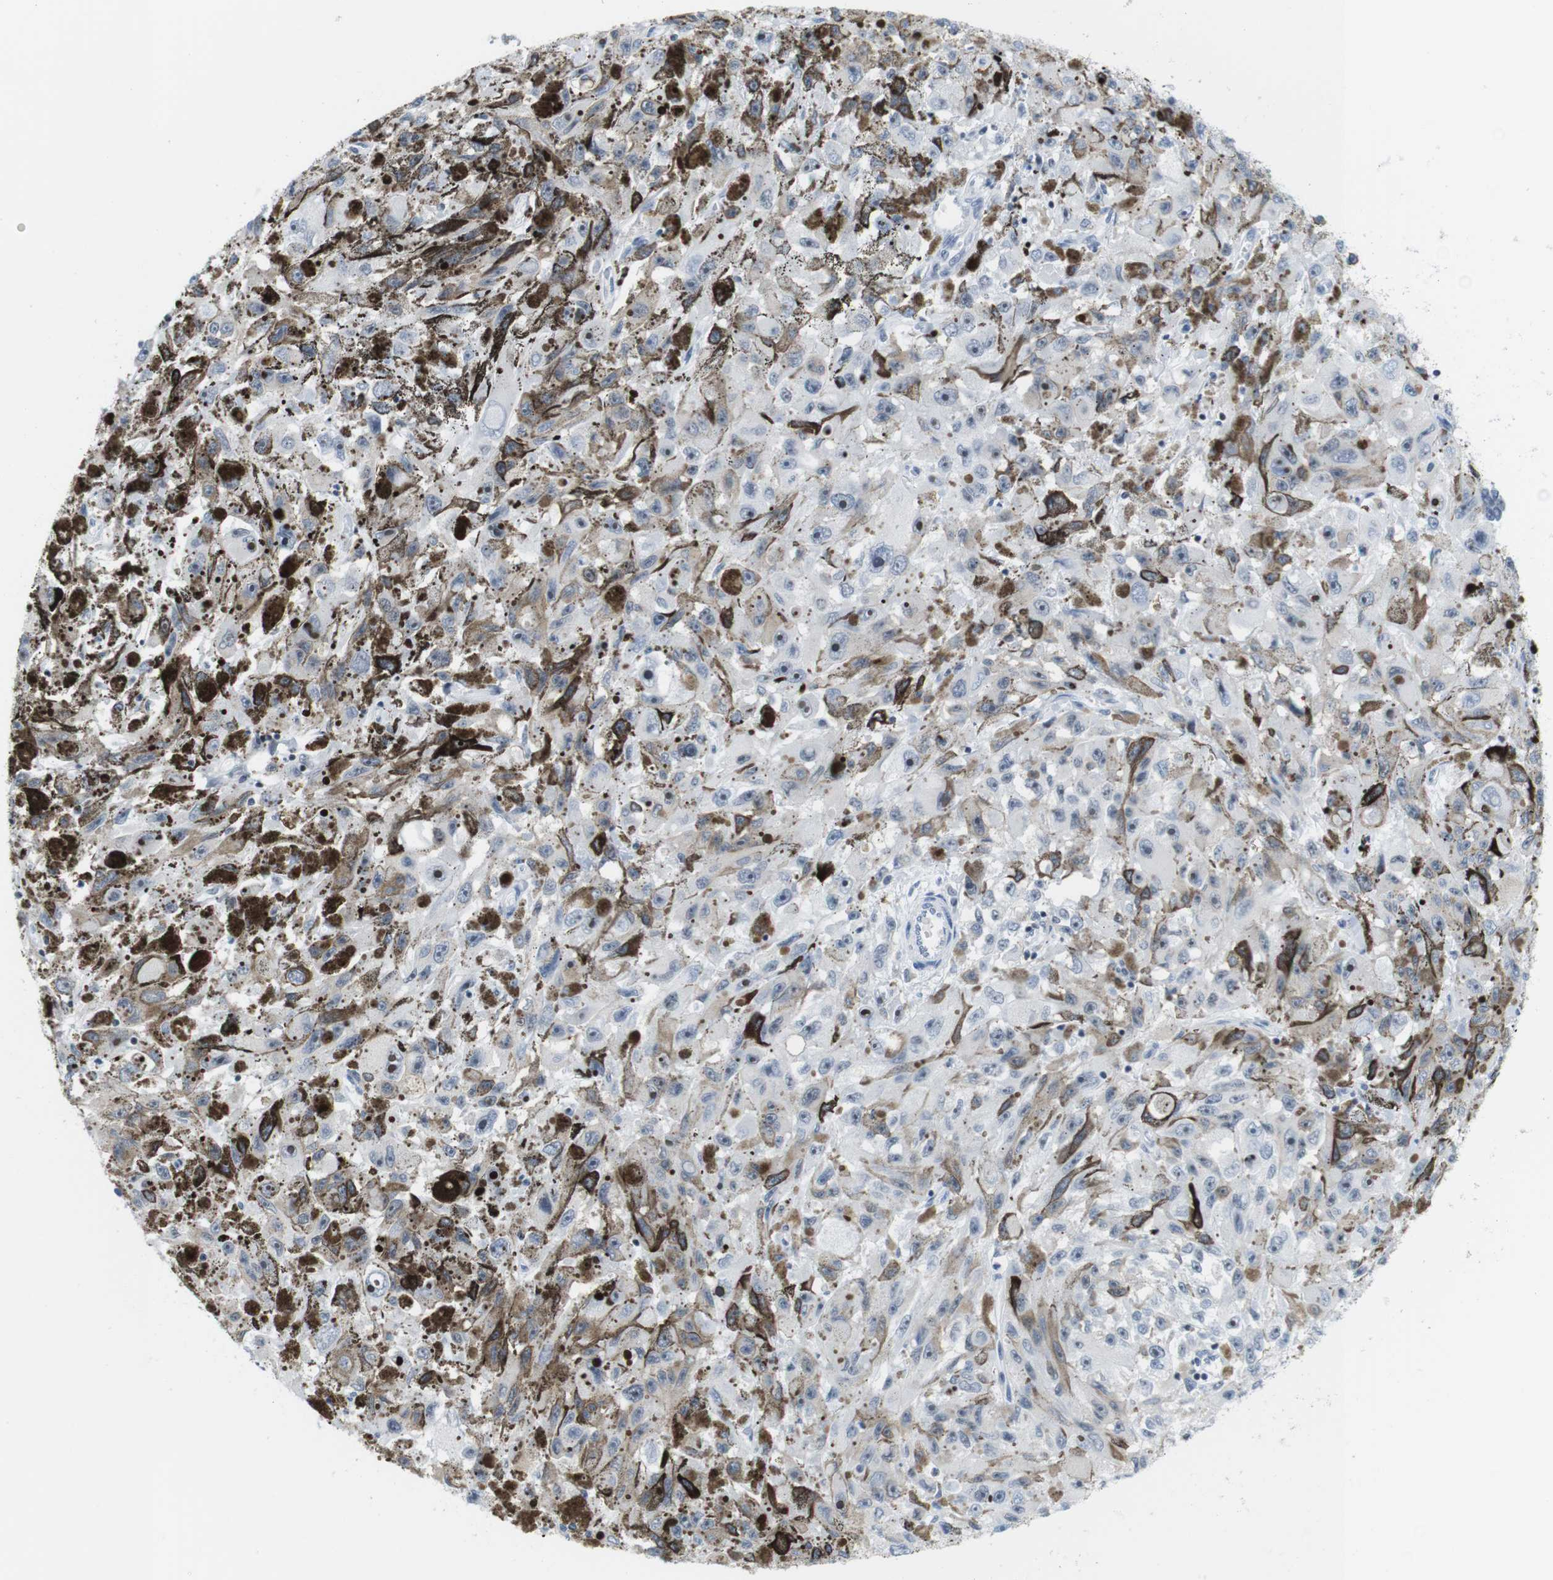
{"staining": {"intensity": "moderate", "quantity": "<25%", "location": "nuclear"}, "tissue": "melanoma", "cell_type": "Tumor cells", "image_type": "cancer", "snomed": [{"axis": "morphology", "description": "Malignant melanoma, NOS"}, {"axis": "topography", "description": "Skin"}], "caption": "Melanoma stained with a protein marker displays moderate staining in tumor cells.", "gene": "NIFK", "patient": {"sex": "female", "age": 104}}